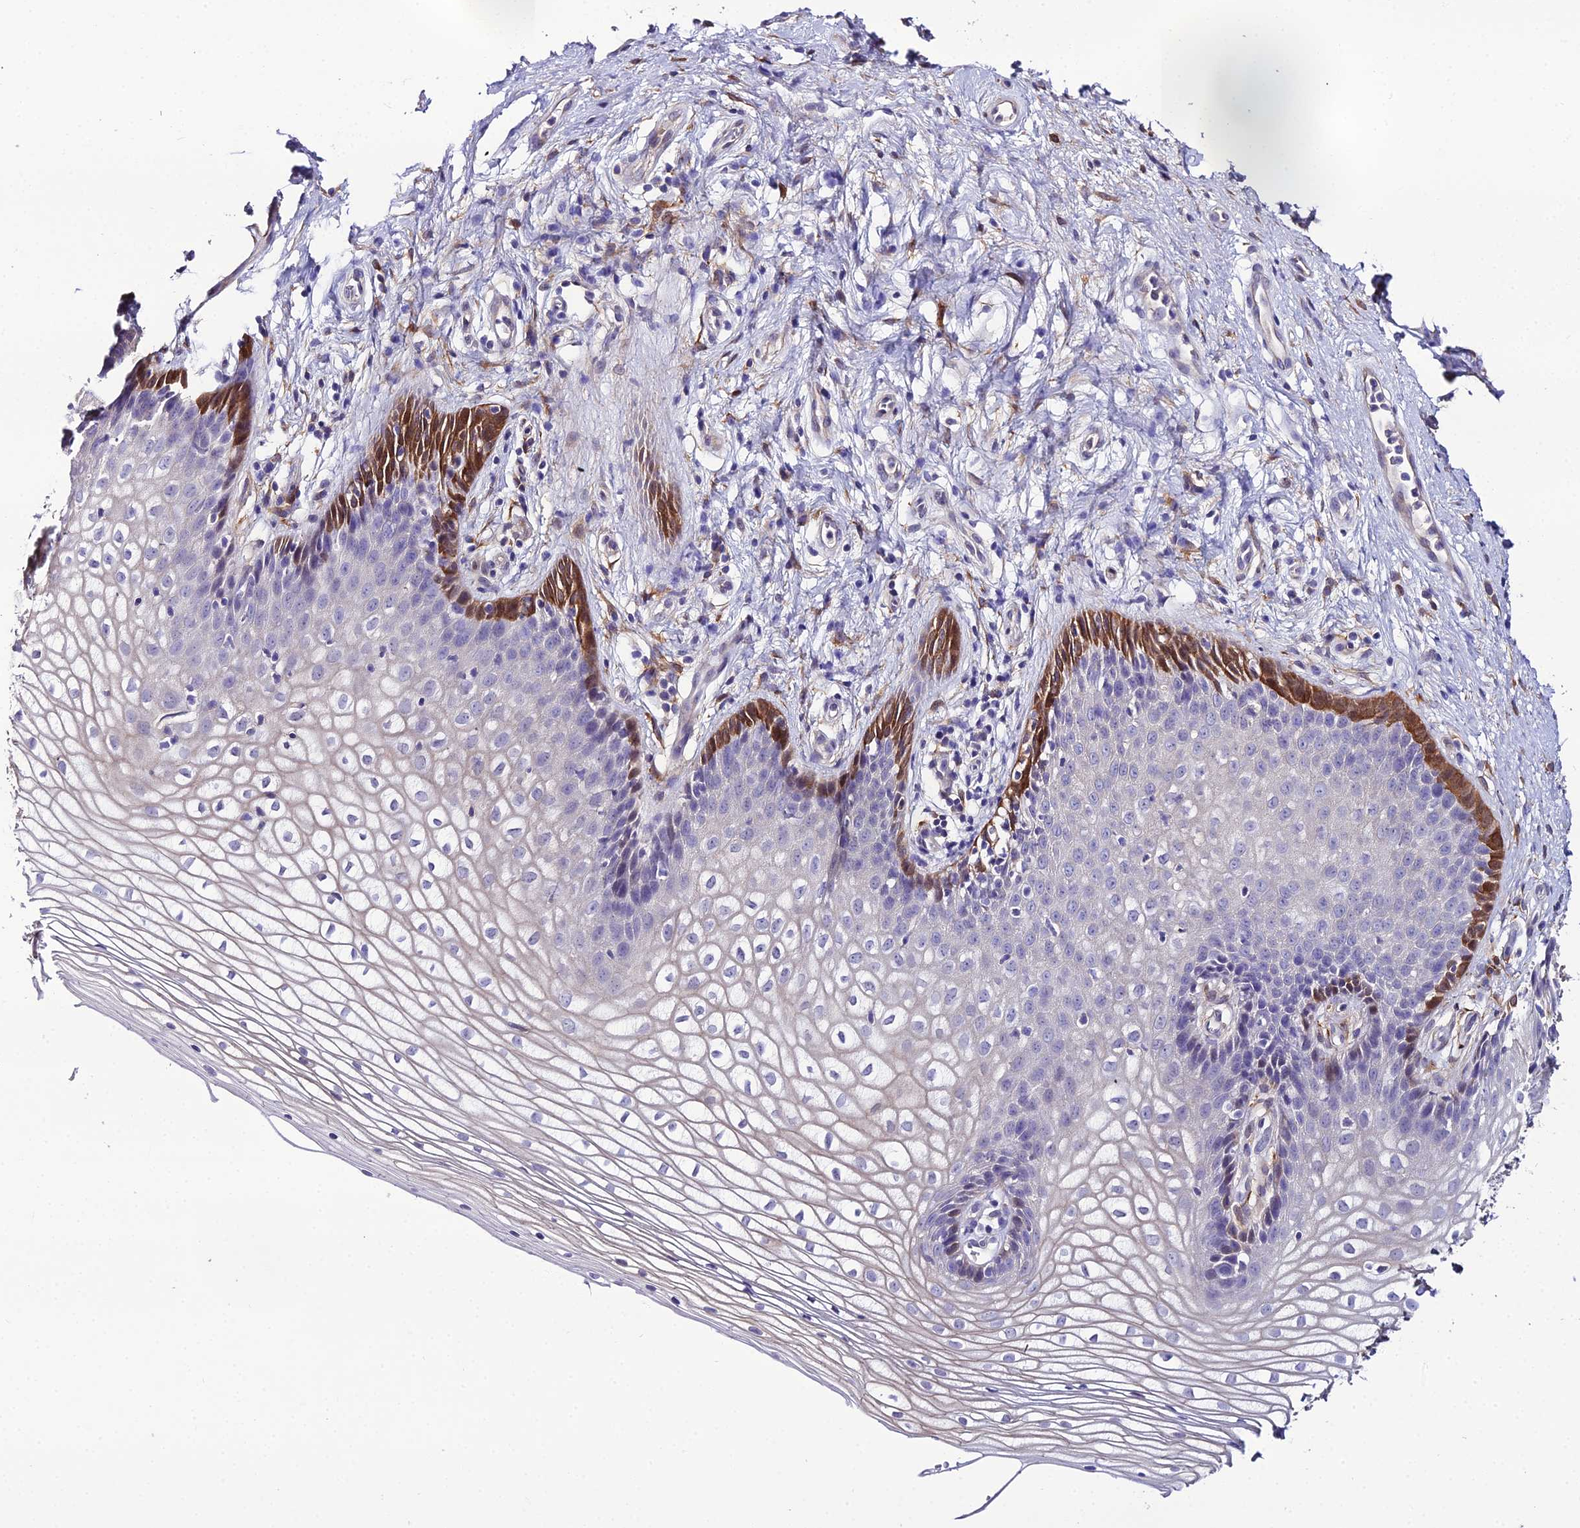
{"staining": {"intensity": "strong", "quantity": "<25%", "location": "cytoplasmic/membranous"}, "tissue": "vagina", "cell_type": "Squamous epithelial cells", "image_type": "normal", "snomed": [{"axis": "morphology", "description": "Normal tissue, NOS"}, {"axis": "topography", "description": "Vagina"}], "caption": "Vagina stained with DAB (3,3'-diaminobenzidine) immunohistochemistry (IHC) reveals medium levels of strong cytoplasmic/membranous expression in approximately <25% of squamous epithelial cells. Using DAB (3,3'-diaminobenzidine) (brown) and hematoxylin (blue) stains, captured at high magnification using brightfield microscopy.", "gene": "MB21D2", "patient": {"sex": "female", "age": 34}}